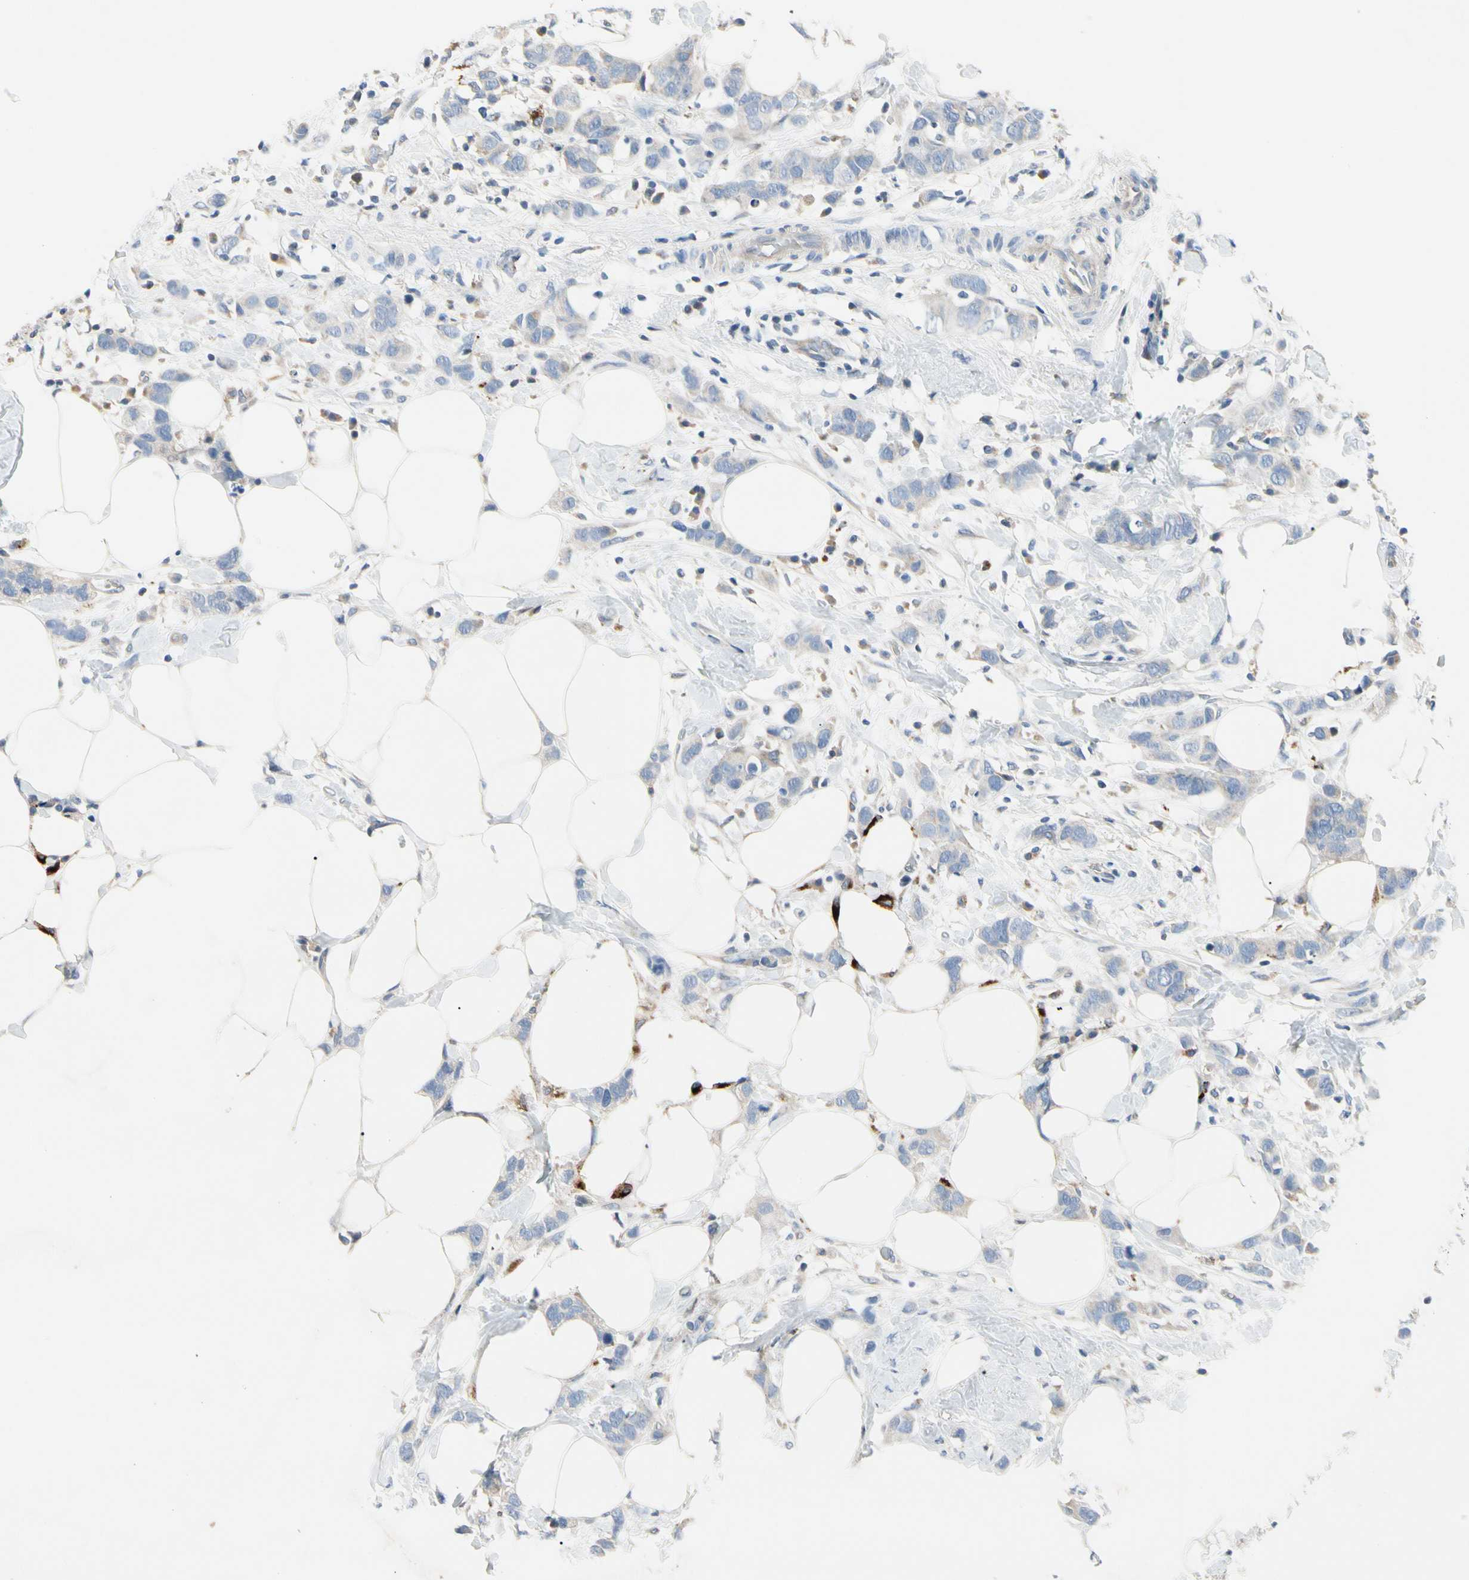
{"staining": {"intensity": "weak", "quantity": "<25%", "location": "cytoplasmic/membranous"}, "tissue": "breast cancer", "cell_type": "Tumor cells", "image_type": "cancer", "snomed": [{"axis": "morphology", "description": "Normal tissue, NOS"}, {"axis": "morphology", "description": "Duct carcinoma"}, {"axis": "topography", "description": "Breast"}], "caption": "A high-resolution micrograph shows IHC staining of breast intraductal carcinoma, which shows no significant positivity in tumor cells.", "gene": "RETSAT", "patient": {"sex": "female", "age": 50}}